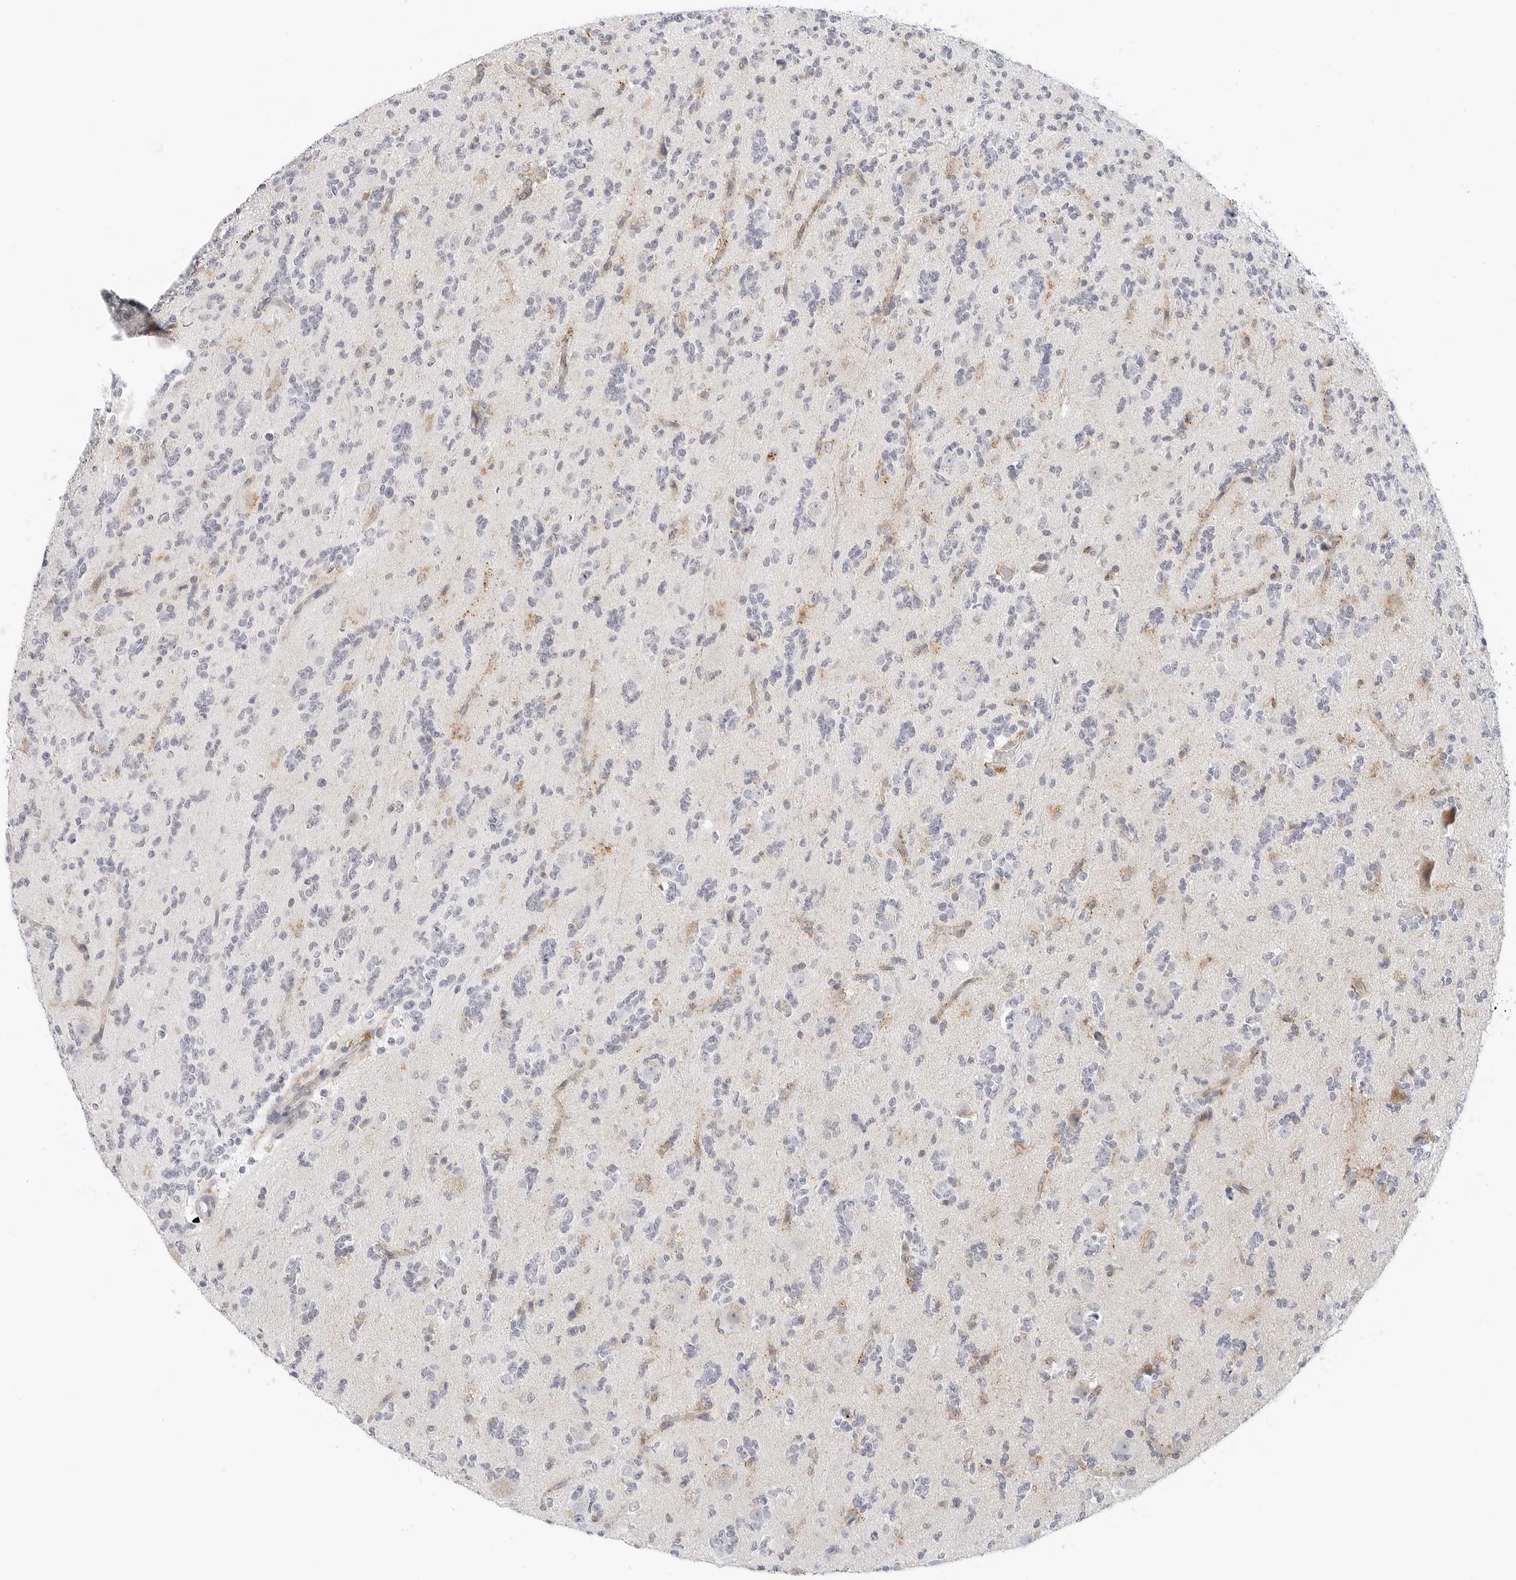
{"staining": {"intensity": "negative", "quantity": "none", "location": "none"}, "tissue": "glioma", "cell_type": "Tumor cells", "image_type": "cancer", "snomed": [{"axis": "morphology", "description": "Glioma, malignant, High grade"}, {"axis": "topography", "description": "Brain"}], "caption": "Immunohistochemistry (IHC) histopathology image of human malignant glioma (high-grade) stained for a protein (brown), which demonstrates no positivity in tumor cells.", "gene": "TSEN2", "patient": {"sex": "female", "age": 62}}